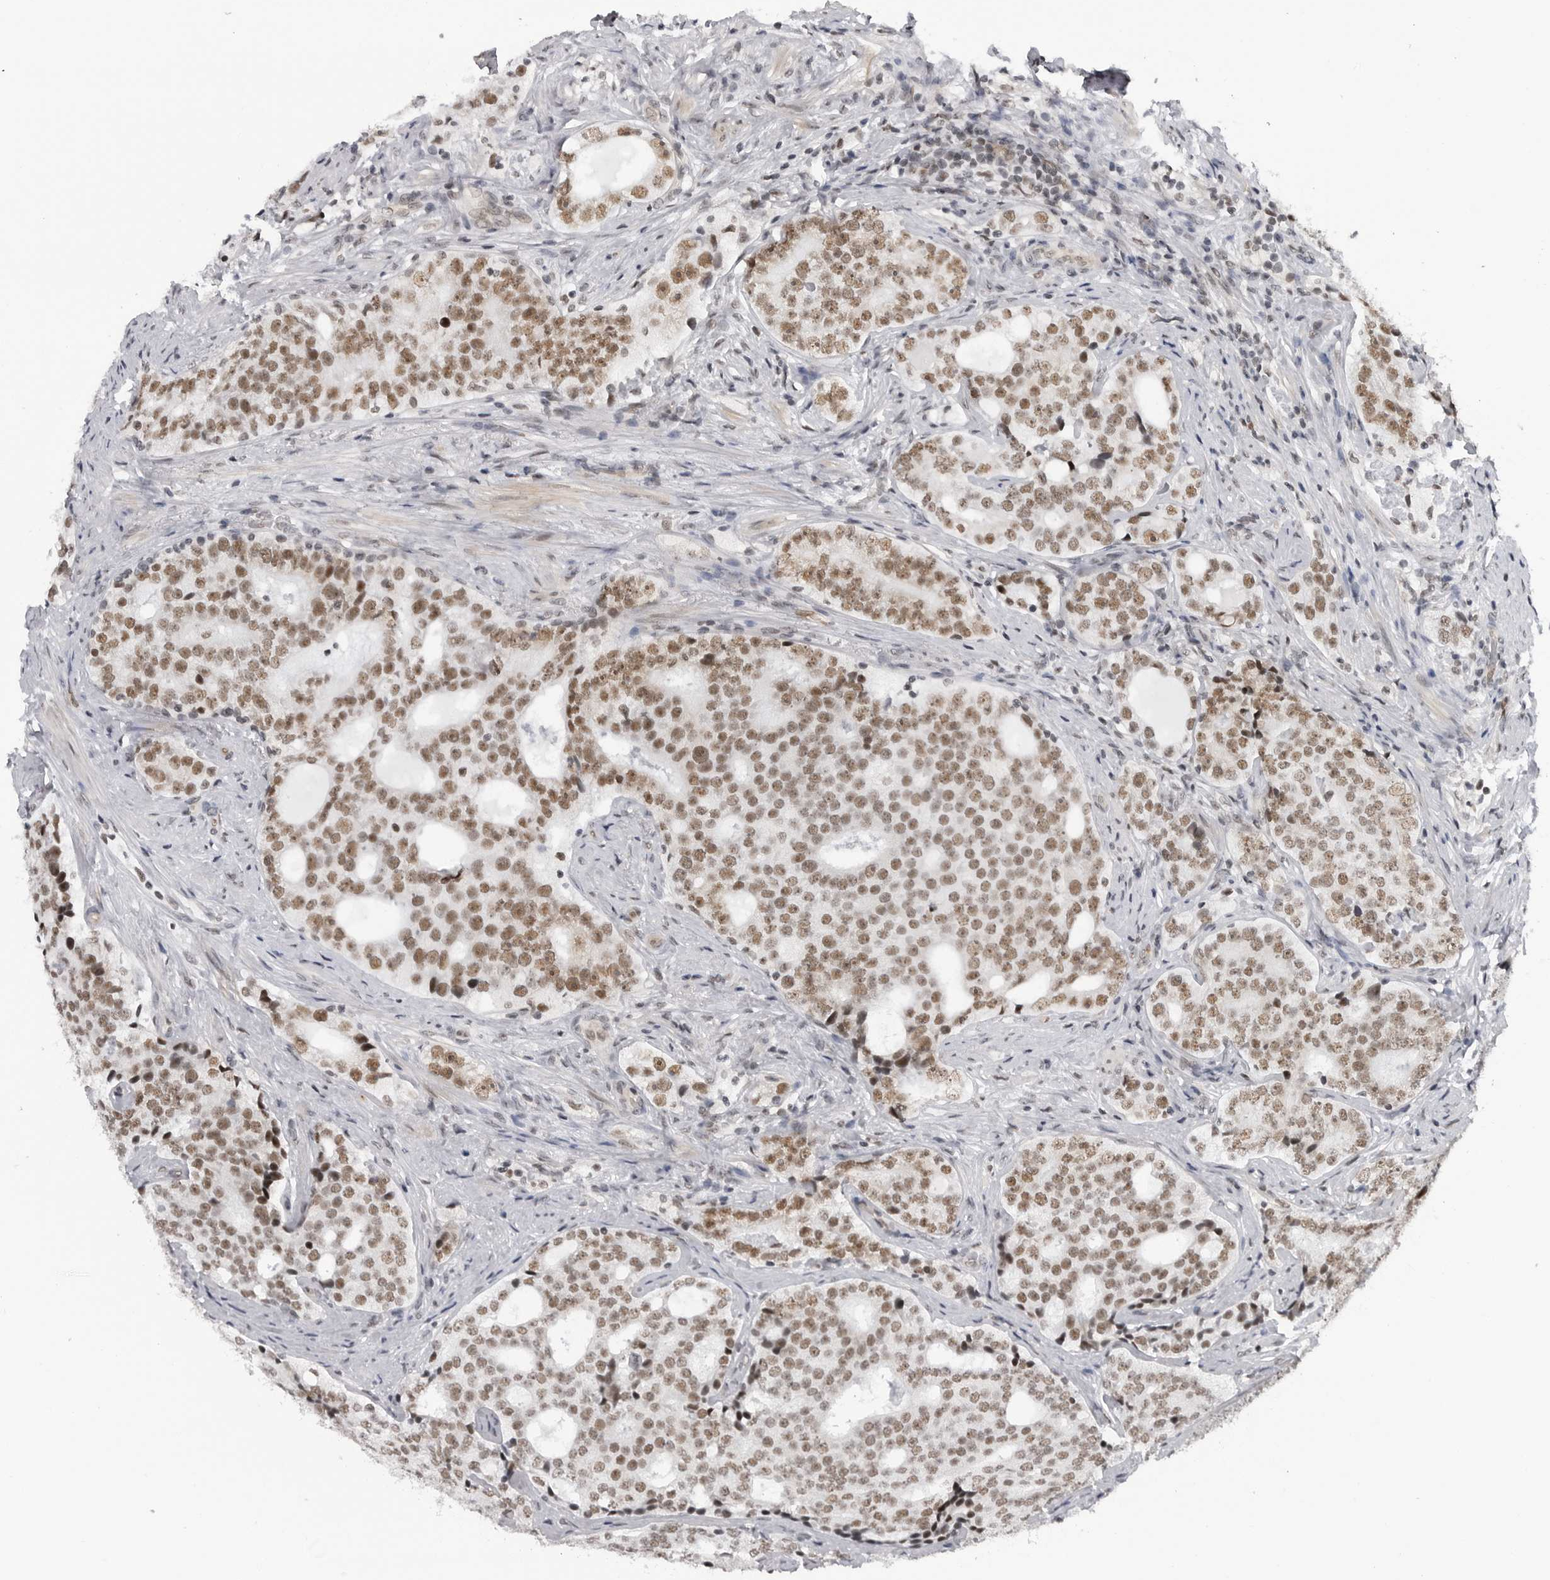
{"staining": {"intensity": "moderate", "quantity": ">75%", "location": "nuclear"}, "tissue": "prostate cancer", "cell_type": "Tumor cells", "image_type": "cancer", "snomed": [{"axis": "morphology", "description": "Adenocarcinoma, High grade"}, {"axis": "topography", "description": "Prostate"}], "caption": "Approximately >75% of tumor cells in prostate cancer reveal moderate nuclear protein expression as visualized by brown immunohistochemical staining.", "gene": "RNF26", "patient": {"sex": "male", "age": 56}}